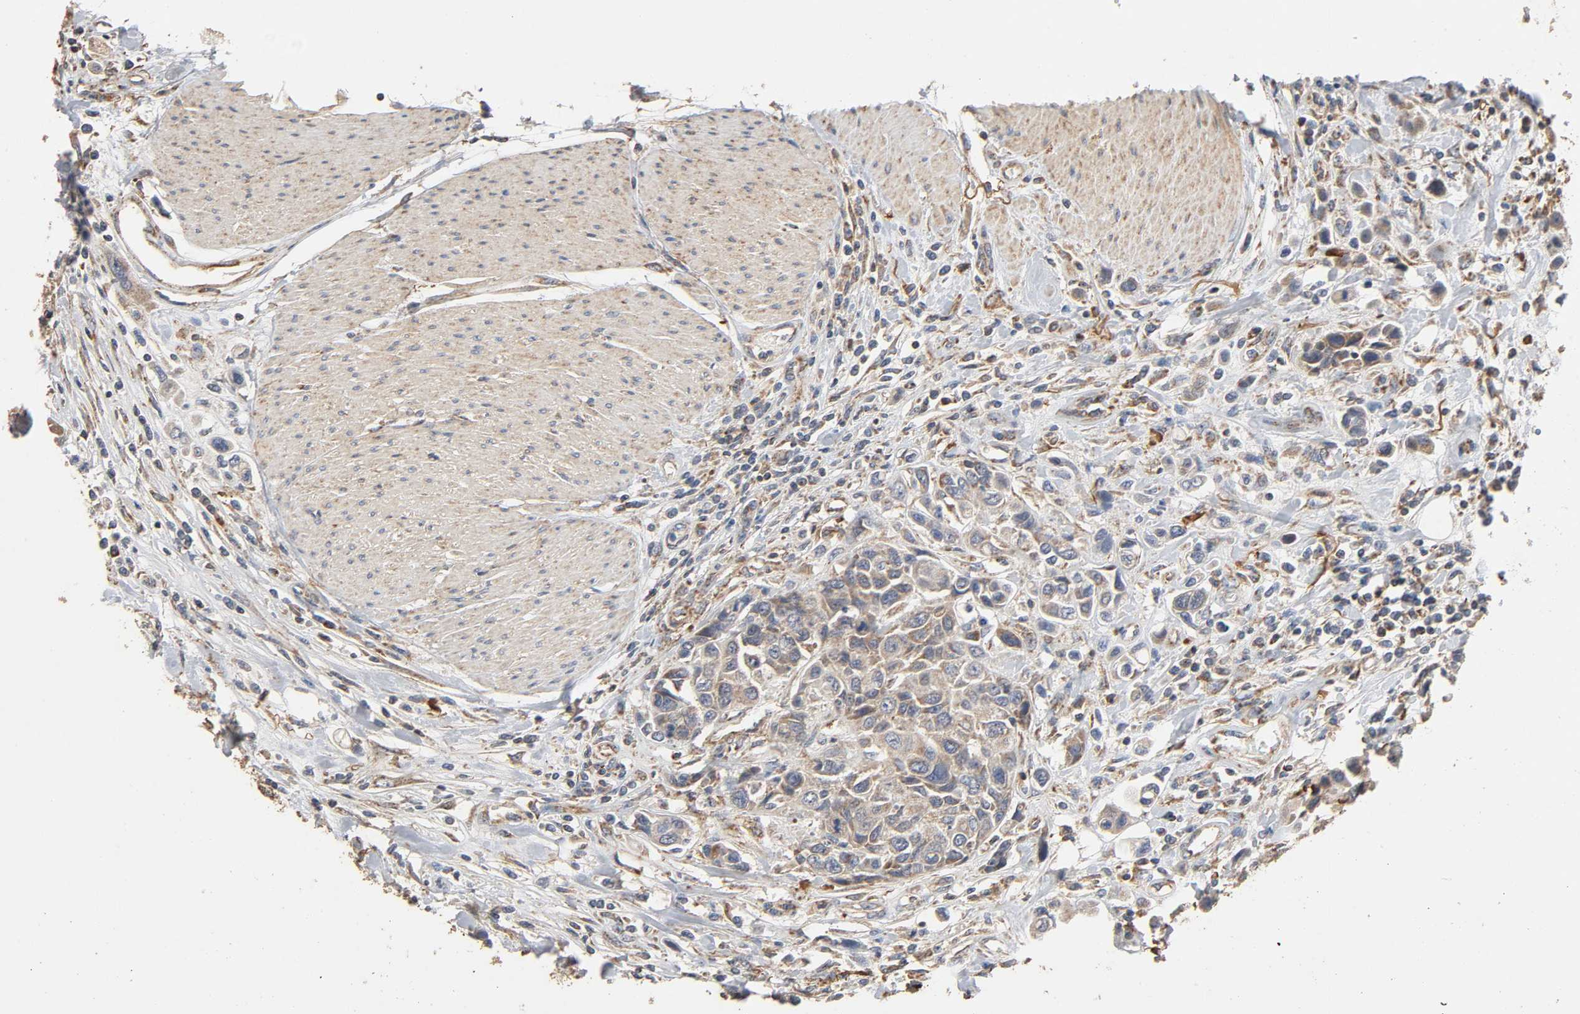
{"staining": {"intensity": "weak", "quantity": "25%-75%", "location": "cytoplasmic/membranous"}, "tissue": "urothelial cancer", "cell_type": "Tumor cells", "image_type": "cancer", "snomed": [{"axis": "morphology", "description": "Urothelial carcinoma, High grade"}, {"axis": "topography", "description": "Urinary bladder"}], "caption": "Urothelial cancer stained for a protein (brown) demonstrates weak cytoplasmic/membranous positive expression in about 25%-75% of tumor cells.", "gene": "NDUFS3", "patient": {"sex": "male", "age": 50}}